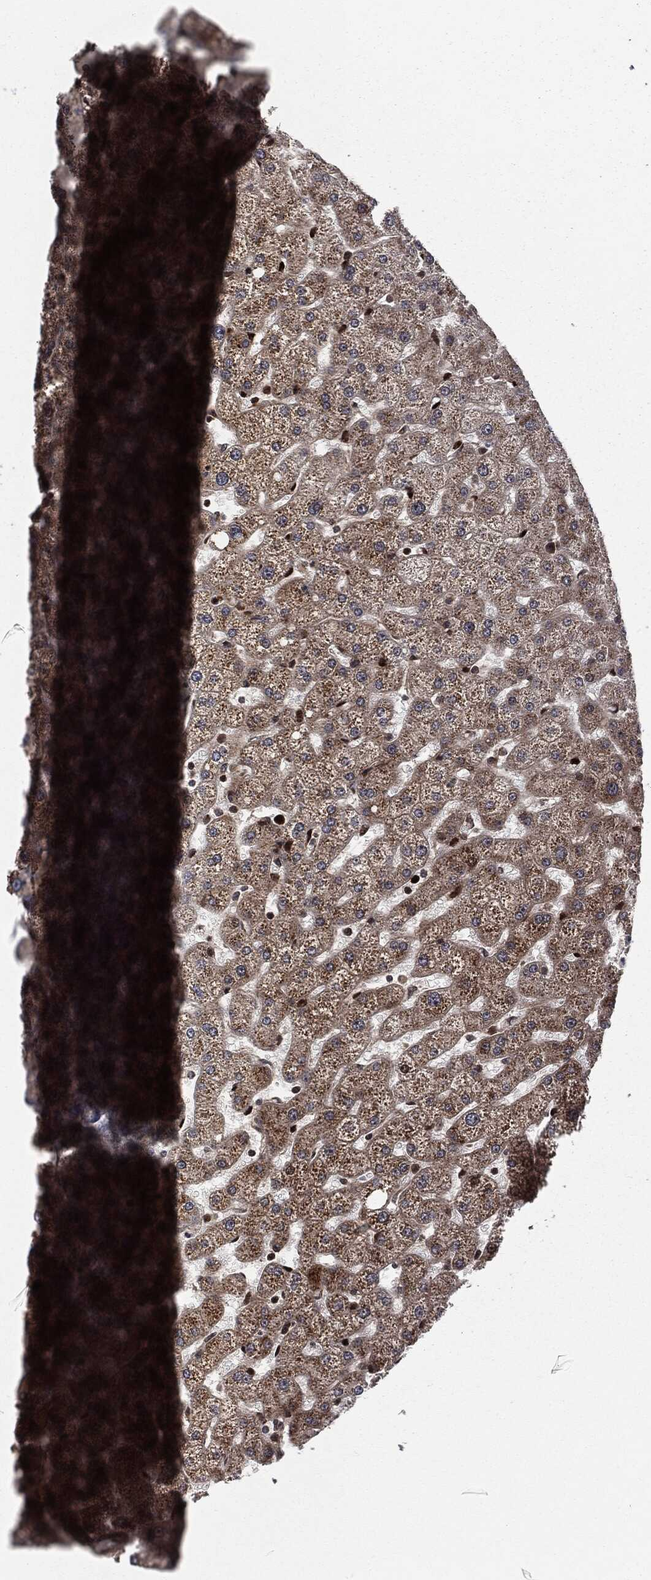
{"staining": {"intensity": "weak", "quantity": ">75%", "location": "cytoplasmic/membranous"}, "tissue": "liver", "cell_type": "Cholangiocytes", "image_type": "normal", "snomed": [{"axis": "morphology", "description": "Normal tissue, NOS"}, {"axis": "topography", "description": "Liver"}], "caption": "Immunohistochemistry image of normal liver: liver stained using IHC demonstrates low levels of weak protein expression localized specifically in the cytoplasmic/membranous of cholangiocytes, appearing as a cytoplasmic/membranous brown color.", "gene": "SMAD4", "patient": {"sex": "female", "age": 50}}